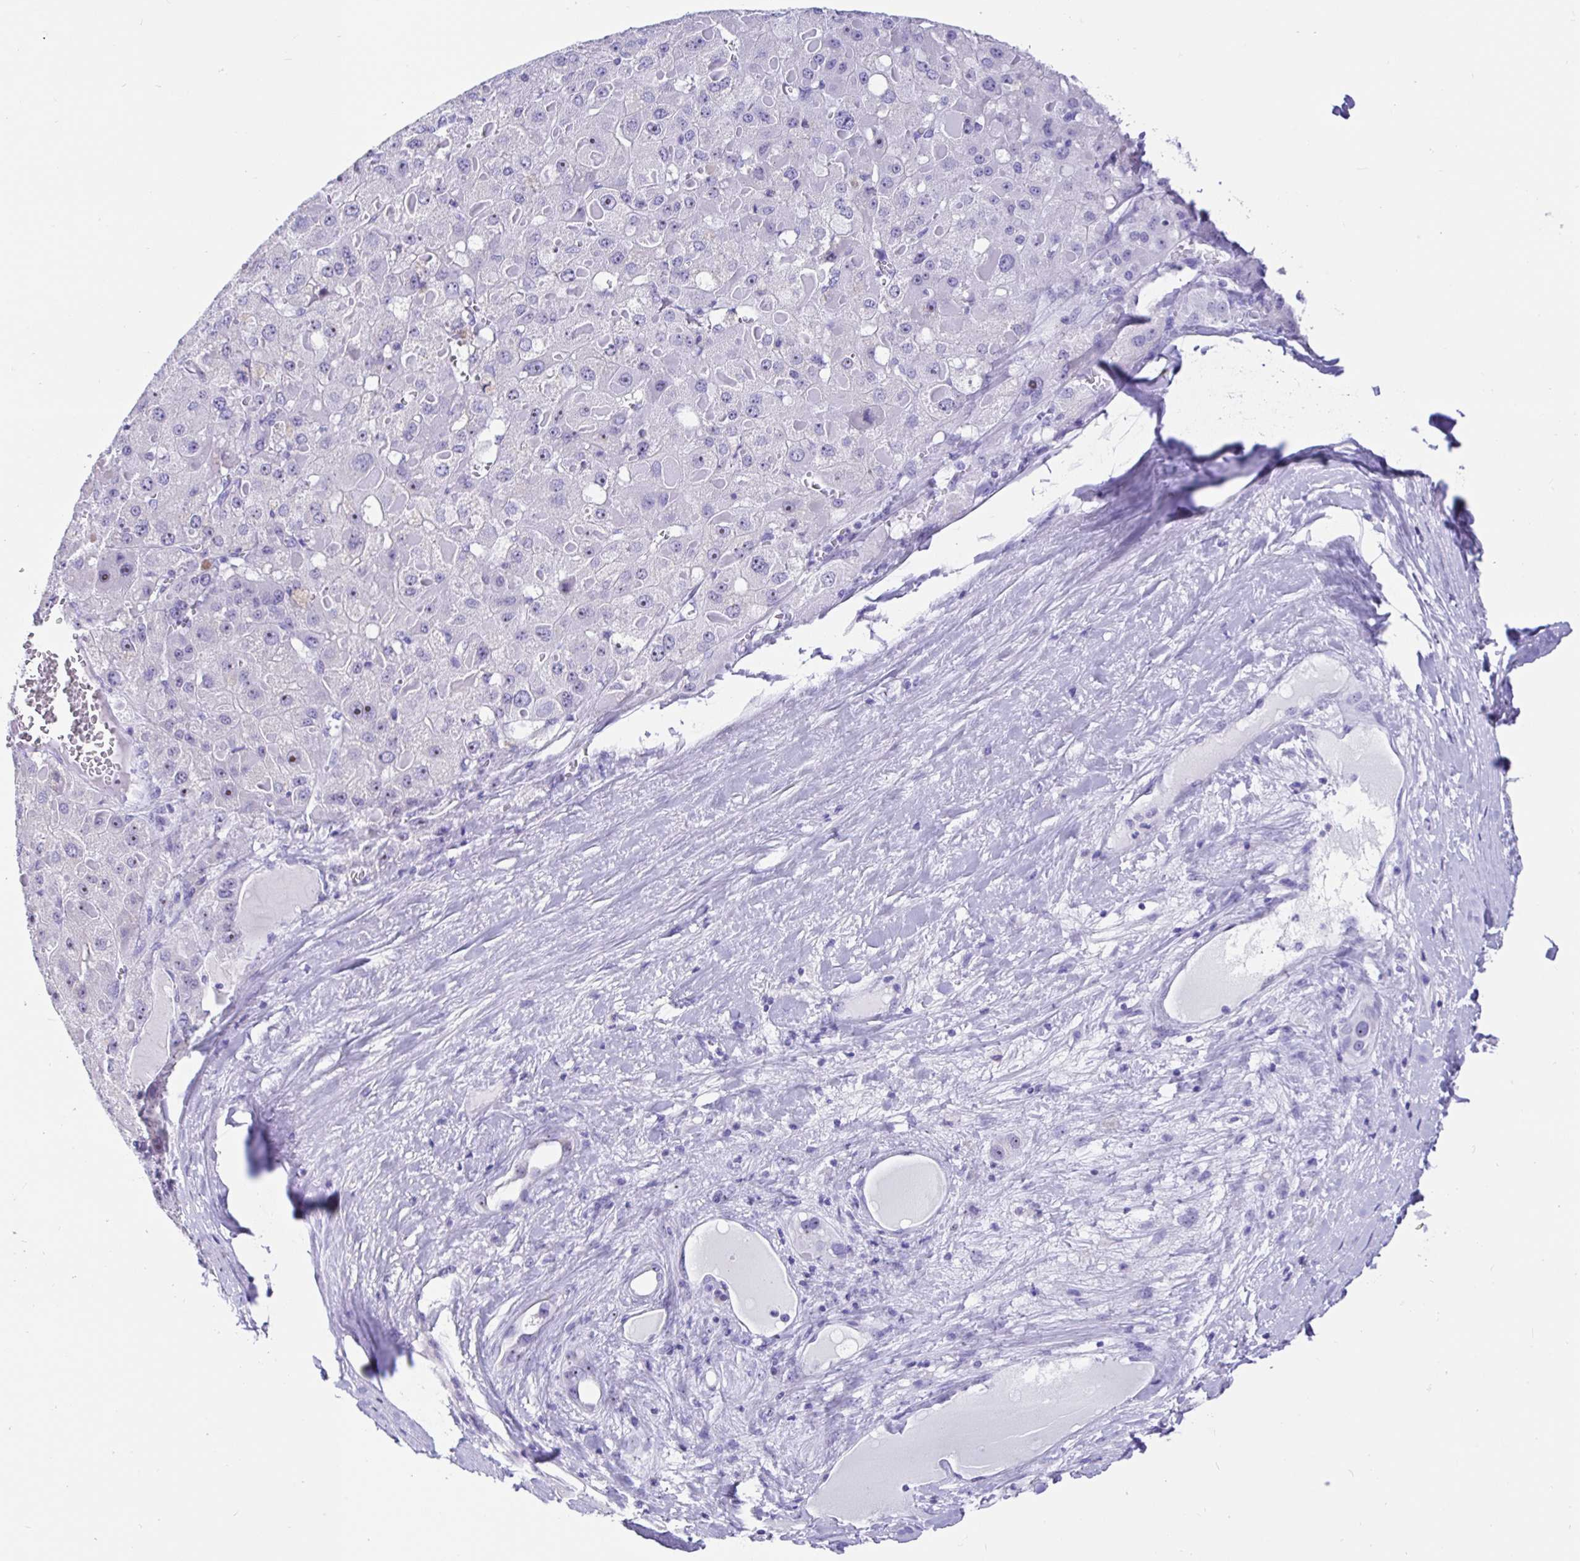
{"staining": {"intensity": "moderate", "quantity": "<25%", "location": "nuclear"}, "tissue": "liver cancer", "cell_type": "Tumor cells", "image_type": "cancer", "snomed": [{"axis": "morphology", "description": "Carcinoma, Hepatocellular, NOS"}, {"axis": "topography", "description": "Liver"}], "caption": "Hepatocellular carcinoma (liver) was stained to show a protein in brown. There is low levels of moderate nuclear staining in approximately <25% of tumor cells. (Brightfield microscopy of DAB IHC at high magnification).", "gene": "PRAMEF19", "patient": {"sex": "female", "age": 73}}